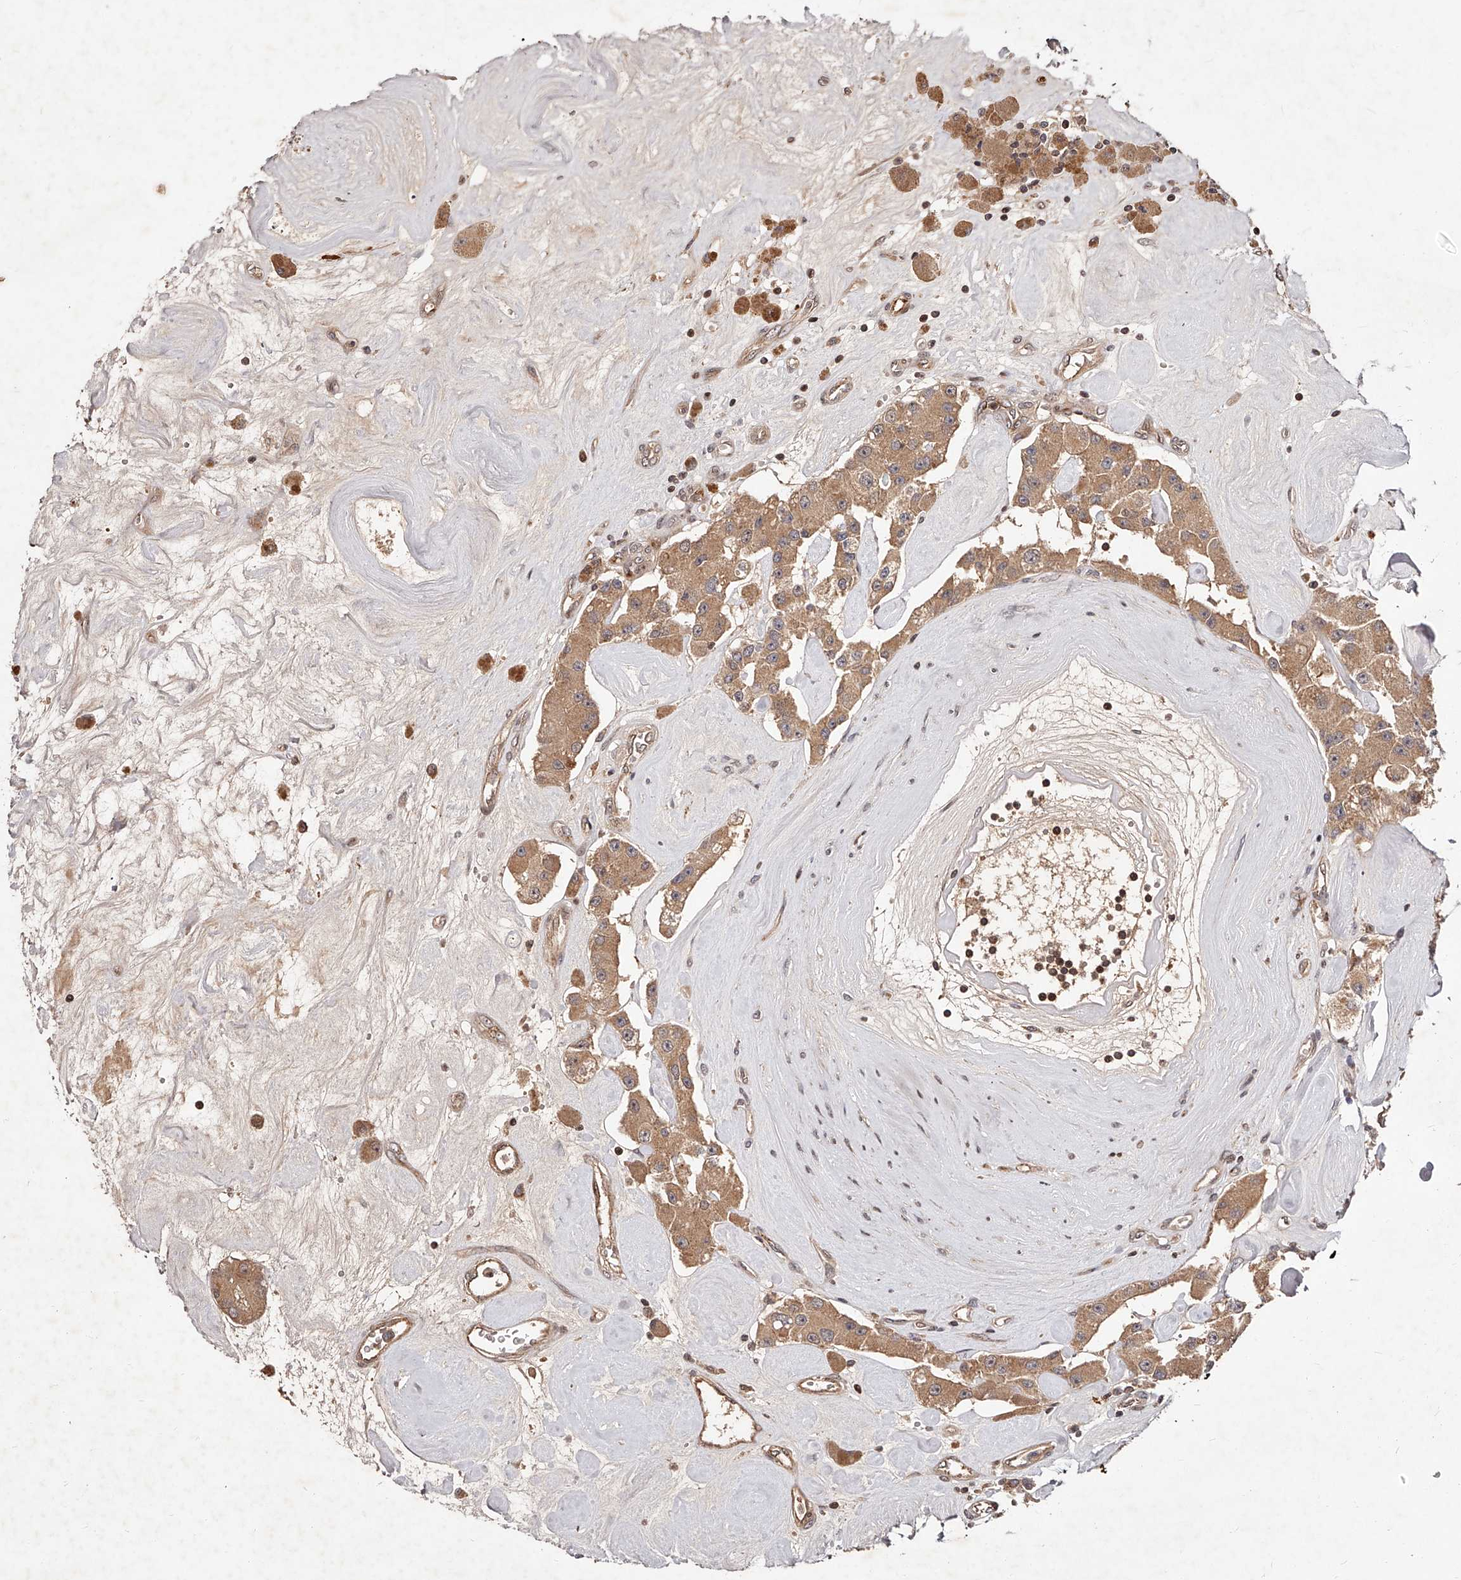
{"staining": {"intensity": "moderate", "quantity": ">75%", "location": "cytoplasmic/membranous"}, "tissue": "carcinoid", "cell_type": "Tumor cells", "image_type": "cancer", "snomed": [{"axis": "morphology", "description": "Carcinoid, malignant, NOS"}, {"axis": "topography", "description": "Pancreas"}], "caption": "IHC (DAB (3,3'-diaminobenzidine)) staining of human malignant carcinoid displays moderate cytoplasmic/membranous protein staining in approximately >75% of tumor cells.", "gene": "CUL7", "patient": {"sex": "male", "age": 41}}